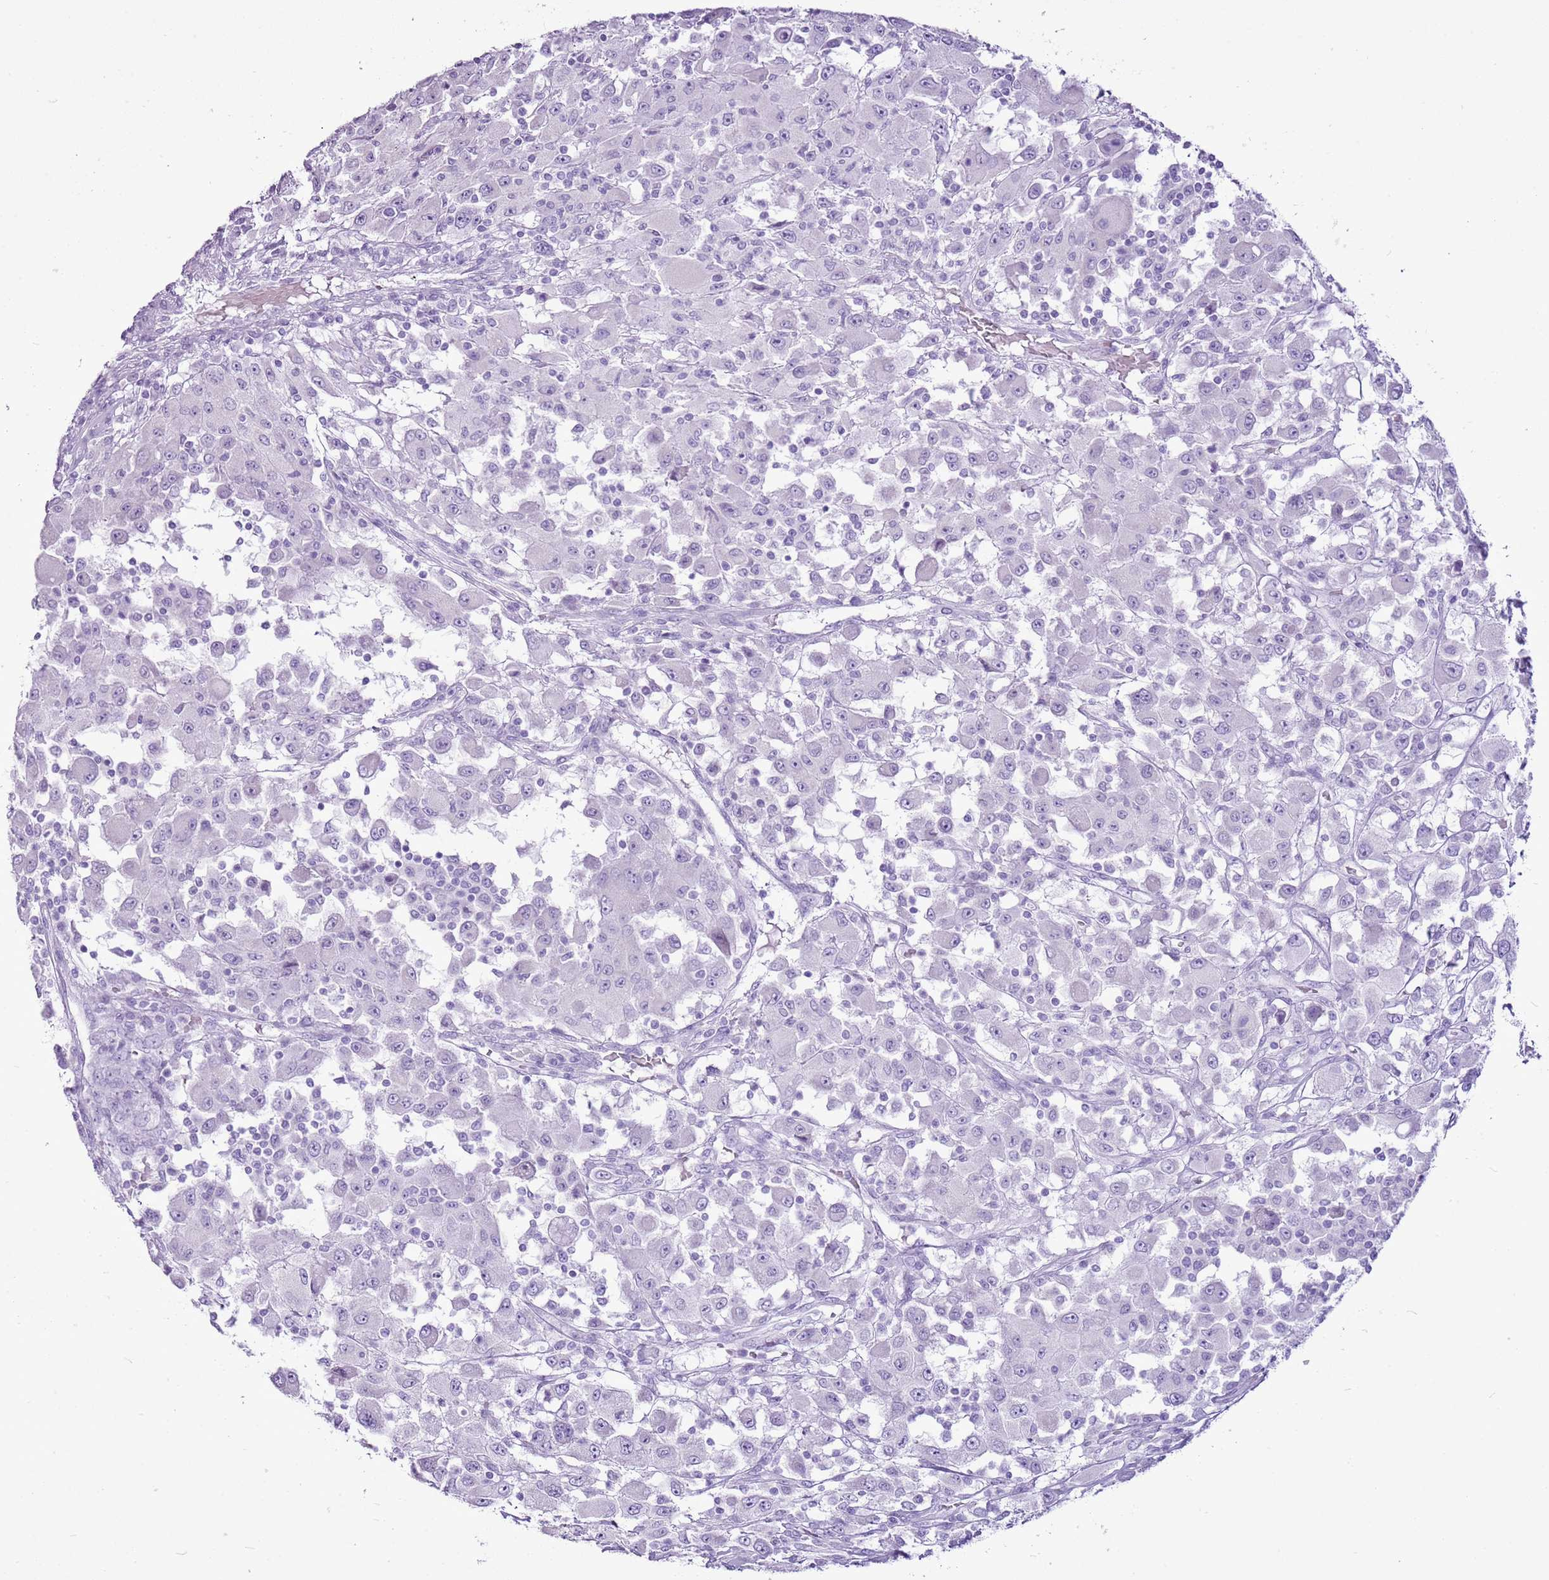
{"staining": {"intensity": "negative", "quantity": "none", "location": "none"}, "tissue": "renal cancer", "cell_type": "Tumor cells", "image_type": "cancer", "snomed": [{"axis": "morphology", "description": "Adenocarcinoma, NOS"}, {"axis": "topography", "description": "Kidney"}], "caption": "High magnification brightfield microscopy of renal cancer (adenocarcinoma) stained with DAB (3,3'-diaminobenzidine) (brown) and counterstained with hematoxylin (blue): tumor cells show no significant staining.", "gene": "CNFN", "patient": {"sex": "female", "age": 67}}